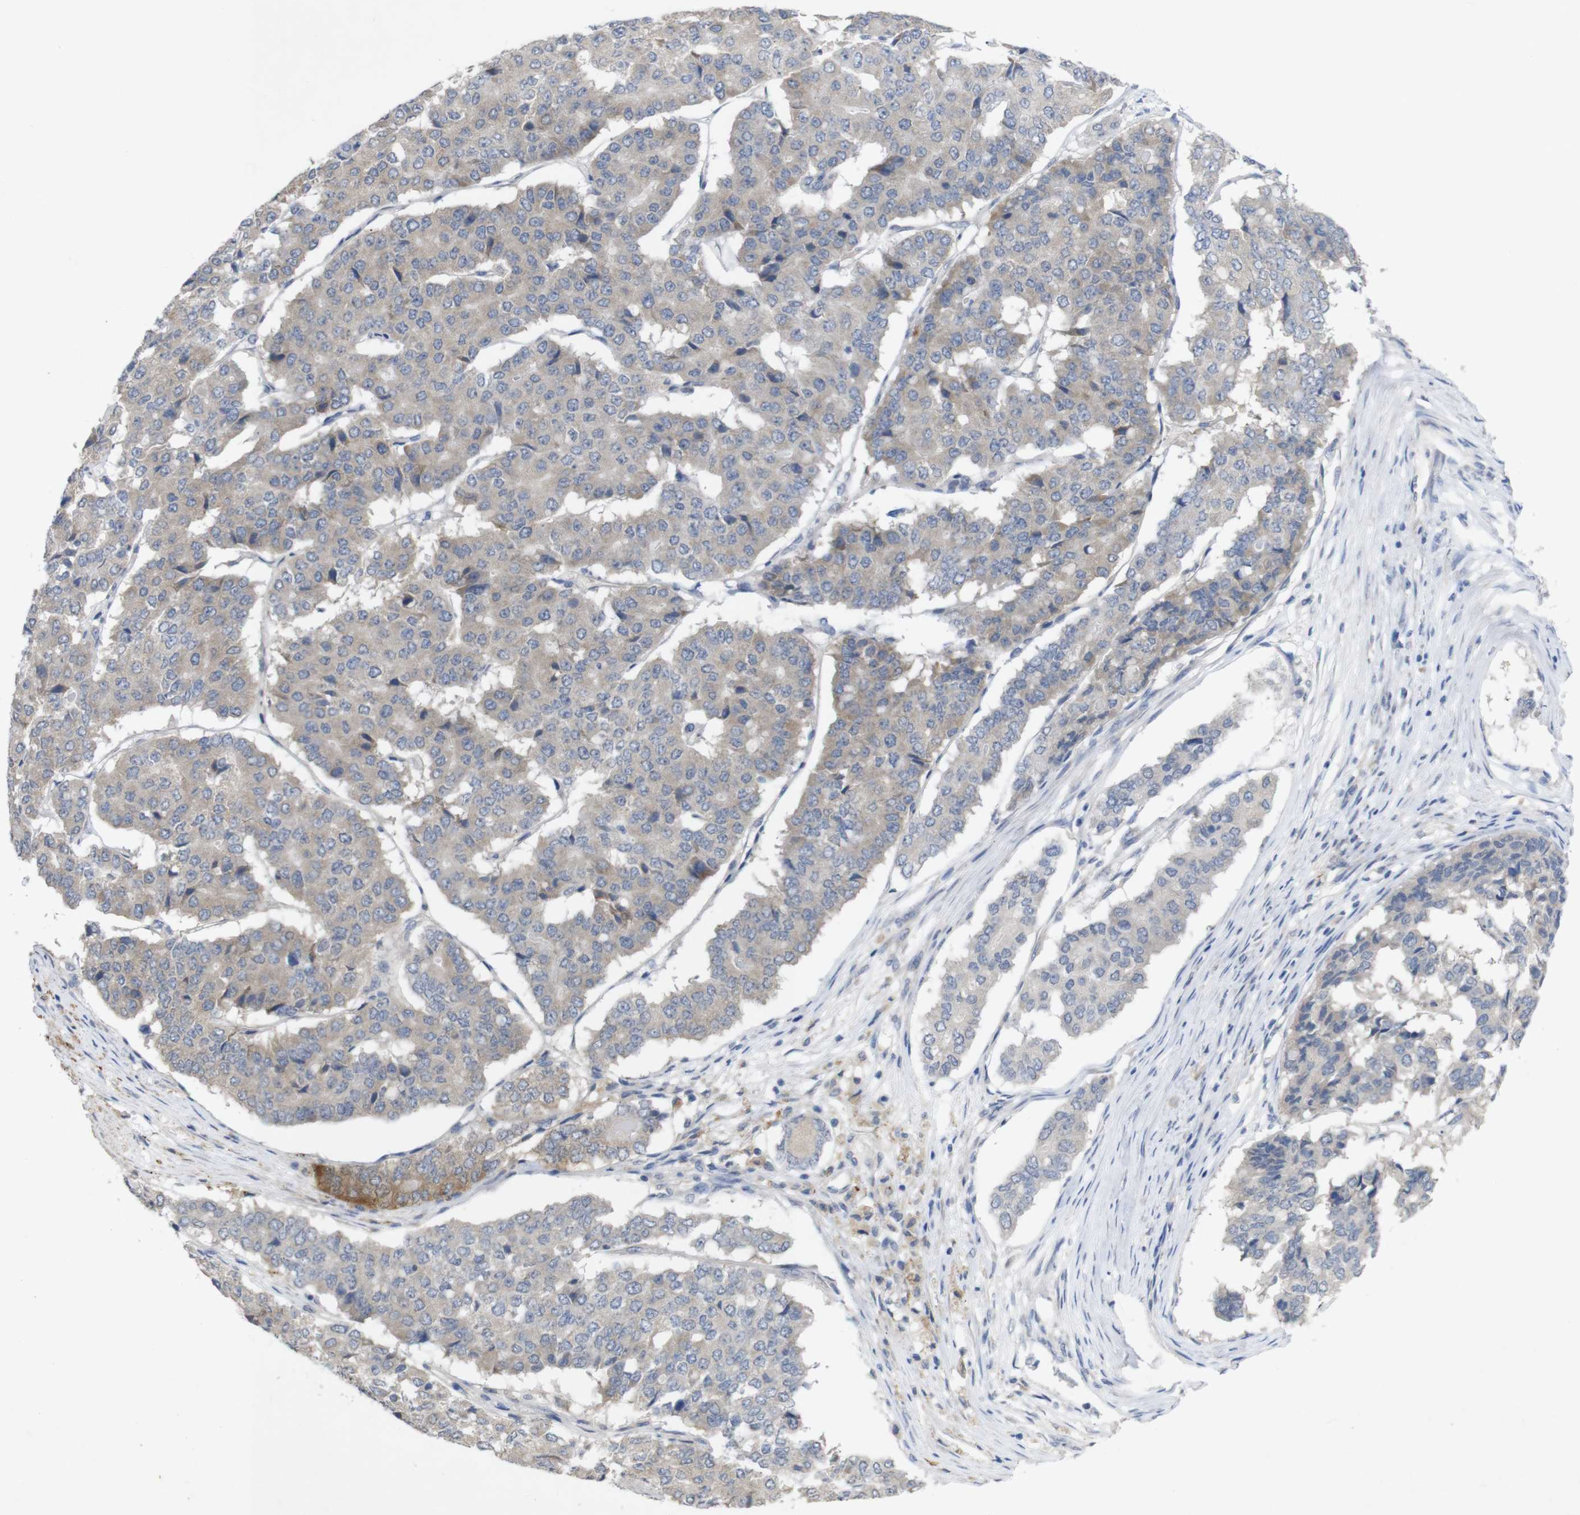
{"staining": {"intensity": "weak", "quantity": ">75%", "location": "cytoplasmic/membranous"}, "tissue": "pancreatic cancer", "cell_type": "Tumor cells", "image_type": "cancer", "snomed": [{"axis": "morphology", "description": "Adenocarcinoma, NOS"}, {"axis": "topography", "description": "Pancreas"}], "caption": "DAB (3,3'-diaminobenzidine) immunohistochemical staining of pancreatic adenocarcinoma demonstrates weak cytoplasmic/membranous protein positivity in about >75% of tumor cells.", "gene": "BCAR3", "patient": {"sex": "male", "age": 50}}